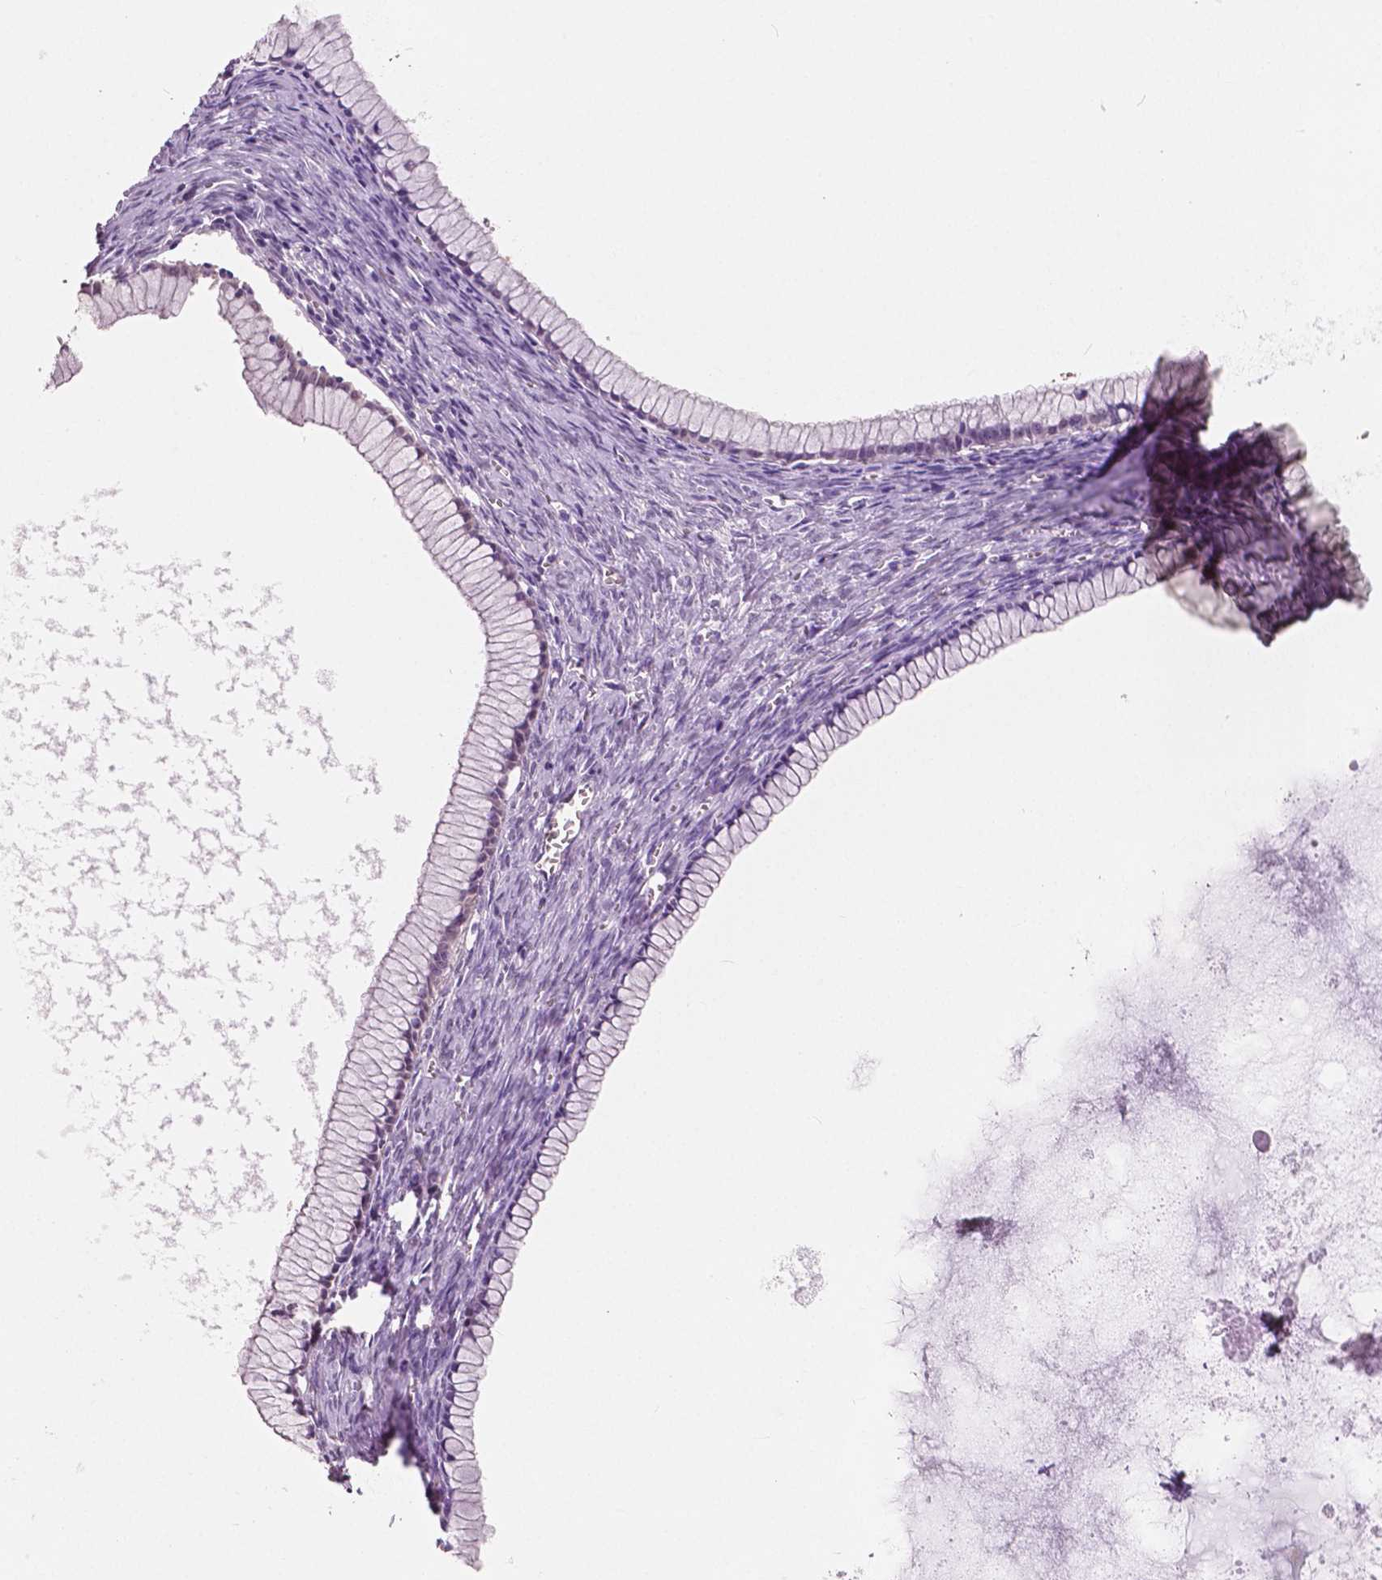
{"staining": {"intensity": "negative", "quantity": "none", "location": "none"}, "tissue": "ovarian cancer", "cell_type": "Tumor cells", "image_type": "cancer", "snomed": [{"axis": "morphology", "description": "Cystadenocarcinoma, mucinous, NOS"}, {"axis": "topography", "description": "Ovary"}], "caption": "Immunohistochemical staining of ovarian mucinous cystadenocarcinoma displays no significant staining in tumor cells.", "gene": "TKFC", "patient": {"sex": "female", "age": 41}}